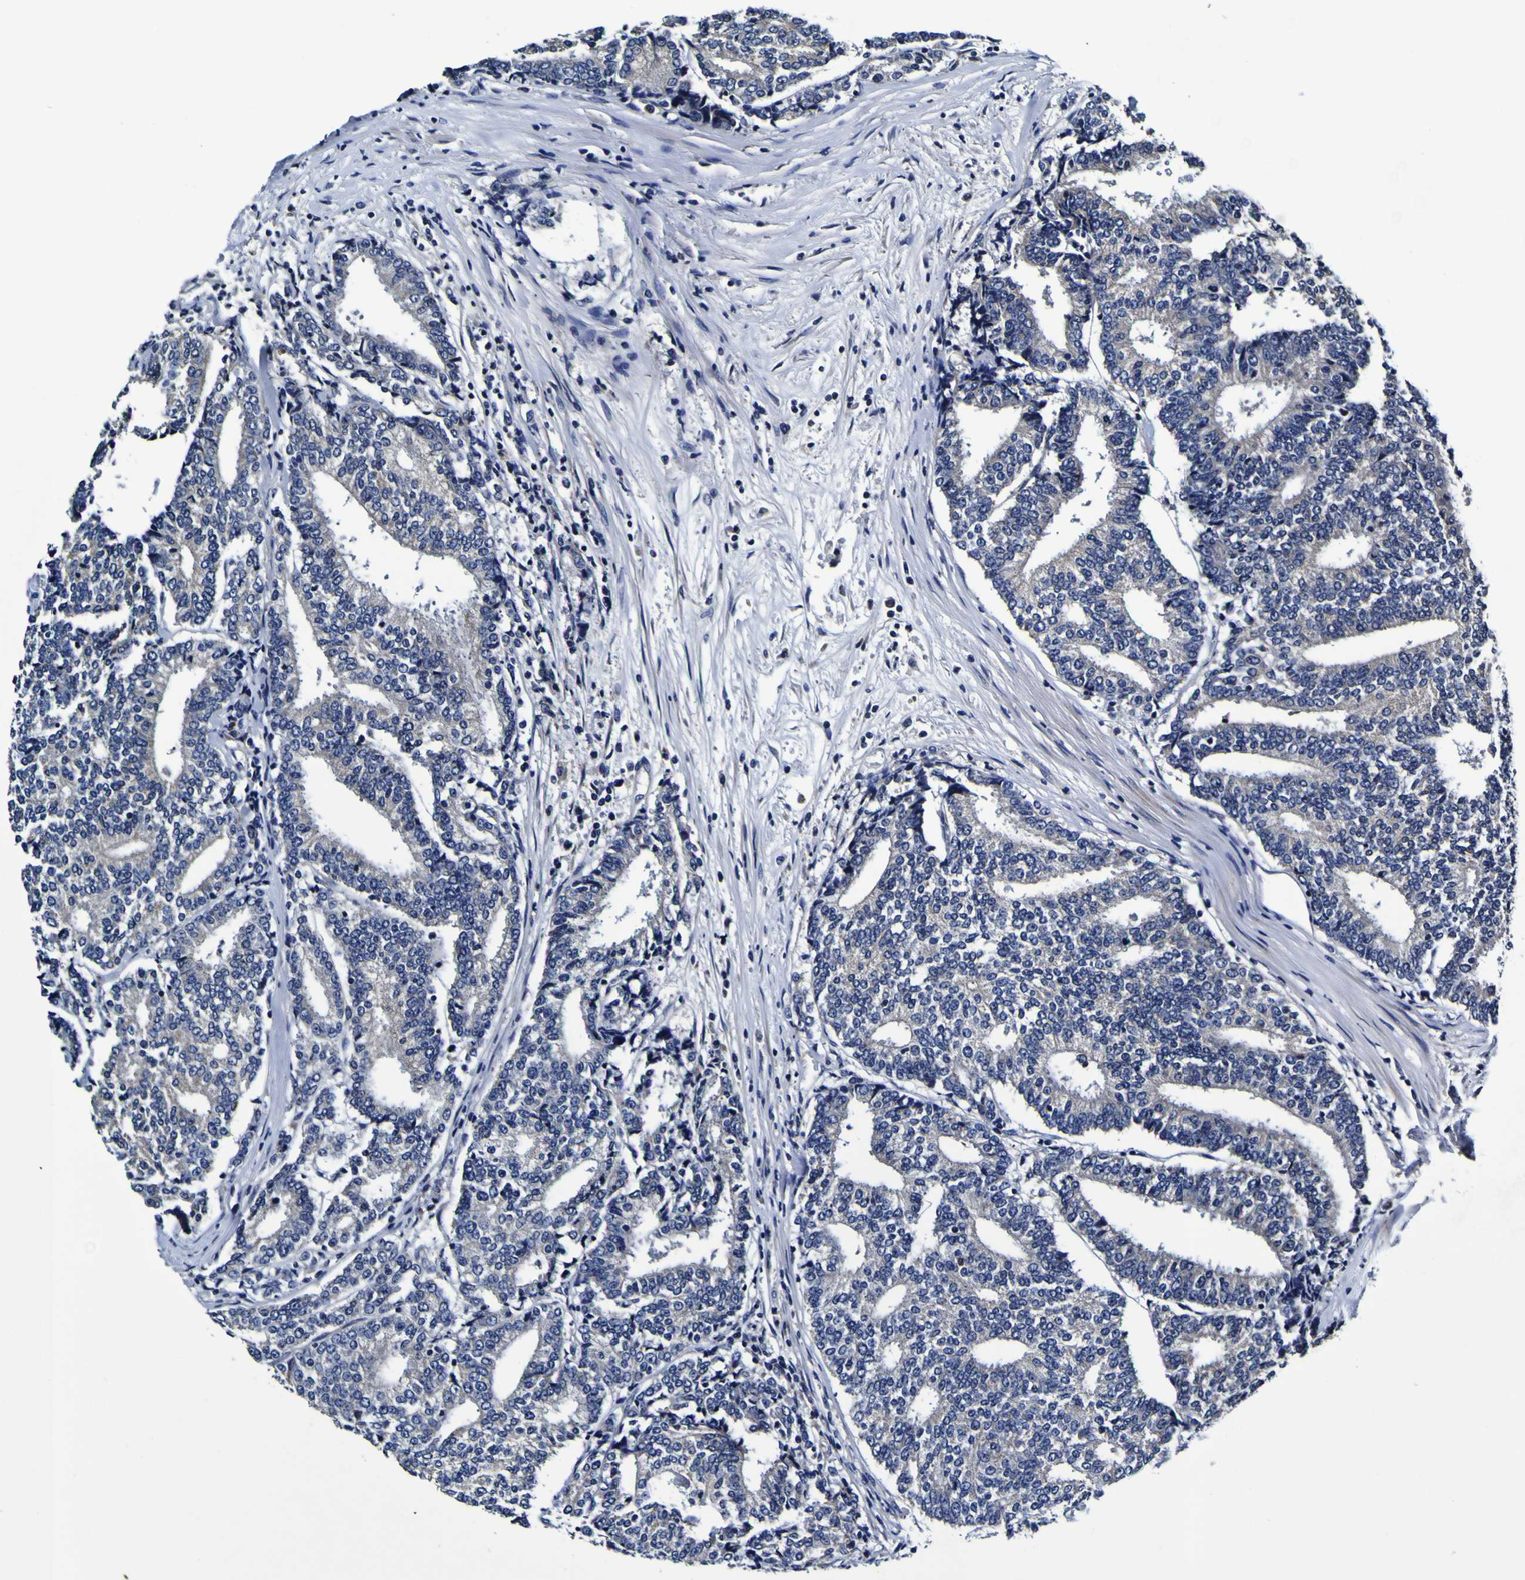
{"staining": {"intensity": "negative", "quantity": "none", "location": "none"}, "tissue": "prostate cancer", "cell_type": "Tumor cells", "image_type": "cancer", "snomed": [{"axis": "morphology", "description": "Normal tissue, NOS"}, {"axis": "morphology", "description": "Adenocarcinoma, High grade"}, {"axis": "topography", "description": "Prostate"}, {"axis": "topography", "description": "Seminal veicle"}], "caption": "Protein analysis of prostate cancer displays no significant expression in tumor cells.", "gene": "PANK4", "patient": {"sex": "male", "age": 55}}